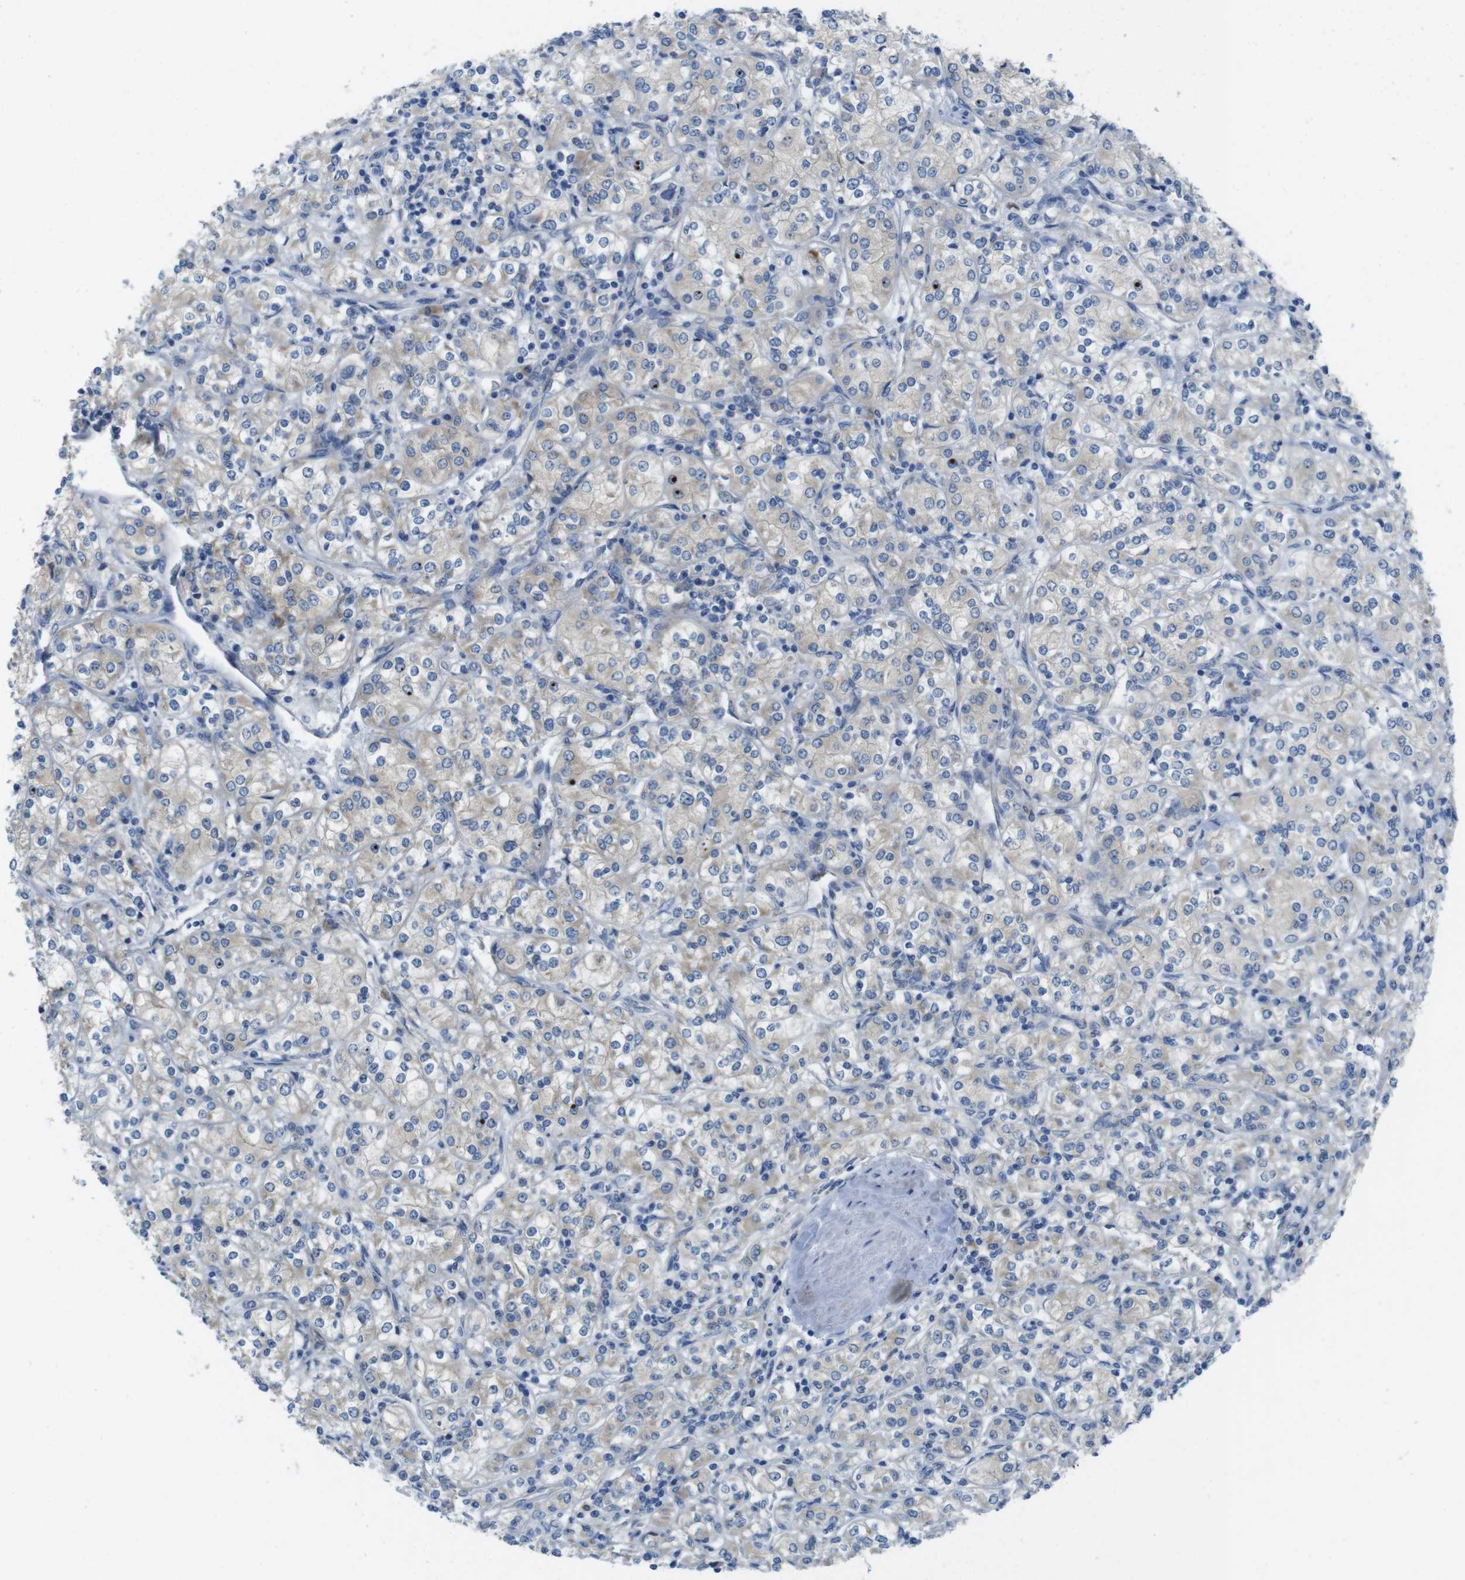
{"staining": {"intensity": "negative", "quantity": "none", "location": "none"}, "tissue": "renal cancer", "cell_type": "Tumor cells", "image_type": "cancer", "snomed": [{"axis": "morphology", "description": "Adenocarcinoma, NOS"}, {"axis": "topography", "description": "Kidney"}], "caption": "Tumor cells are negative for brown protein staining in adenocarcinoma (renal).", "gene": "TMEM234", "patient": {"sex": "male", "age": 77}}